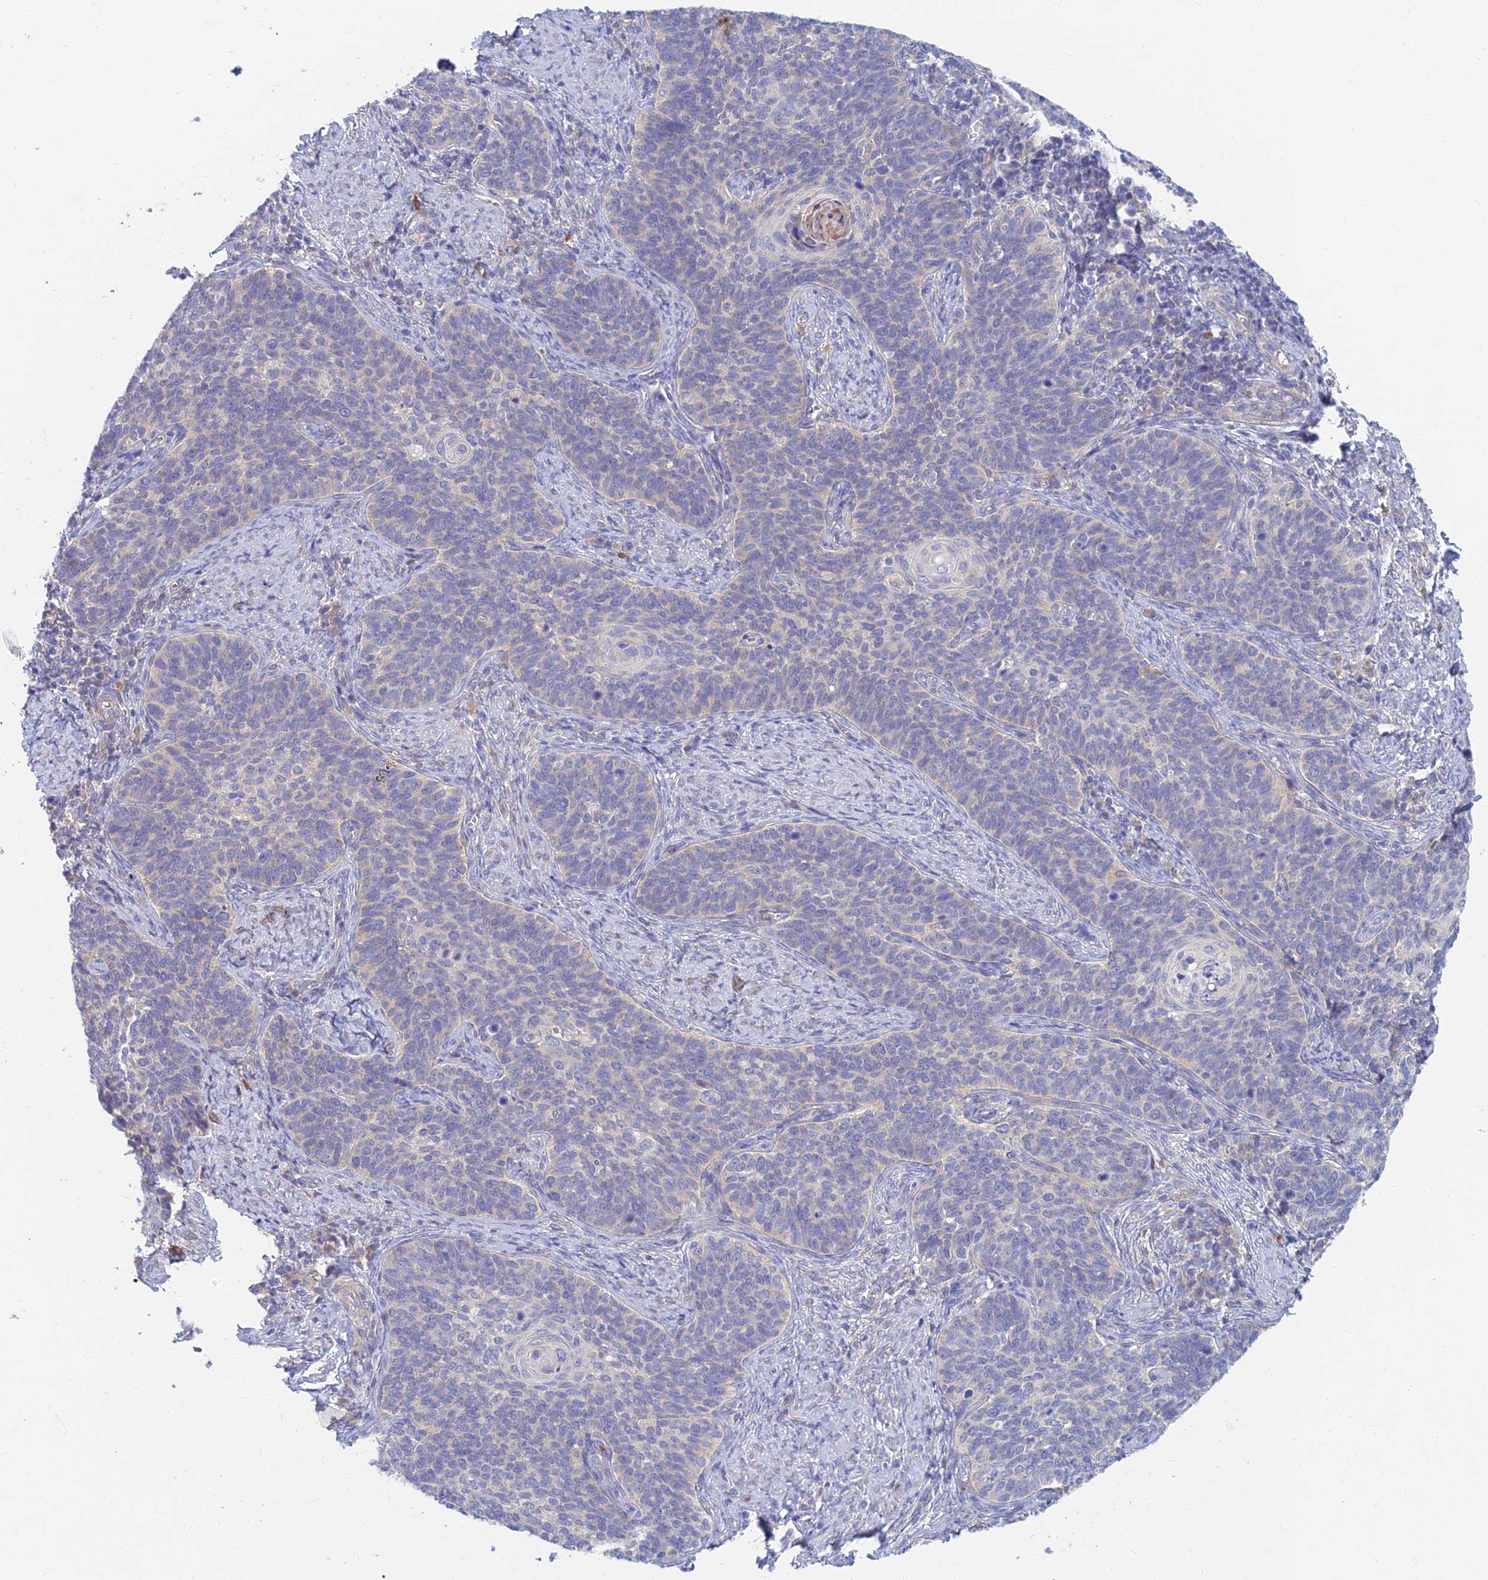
{"staining": {"intensity": "negative", "quantity": "none", "location": "none"}, "tissue": "cervical cancer", "cell_type": "Tumor cells", "image_type": "cancer", "snomed": [{"axis": "morphology", "description": "Normal tissue, NOS"}, {"axis": "morphology", "description": "Squamous cell carcinoma, NOS"}, {"axis": "topography", "description": "Cervix"}], "caption": "A high-resolution micrograph shows IHC staining of cervical cancer (squamous cell carcinoma), which reveals no significant staining in tumor cells. (Stains: DAB (3,3'-diaminobenzidine) IHC with hematoxylin counter stain, Microscopy: brightfield microscopy at high magnification).", "gene": "SOGA1", "patient": {"sex": "female", "age": 39}}